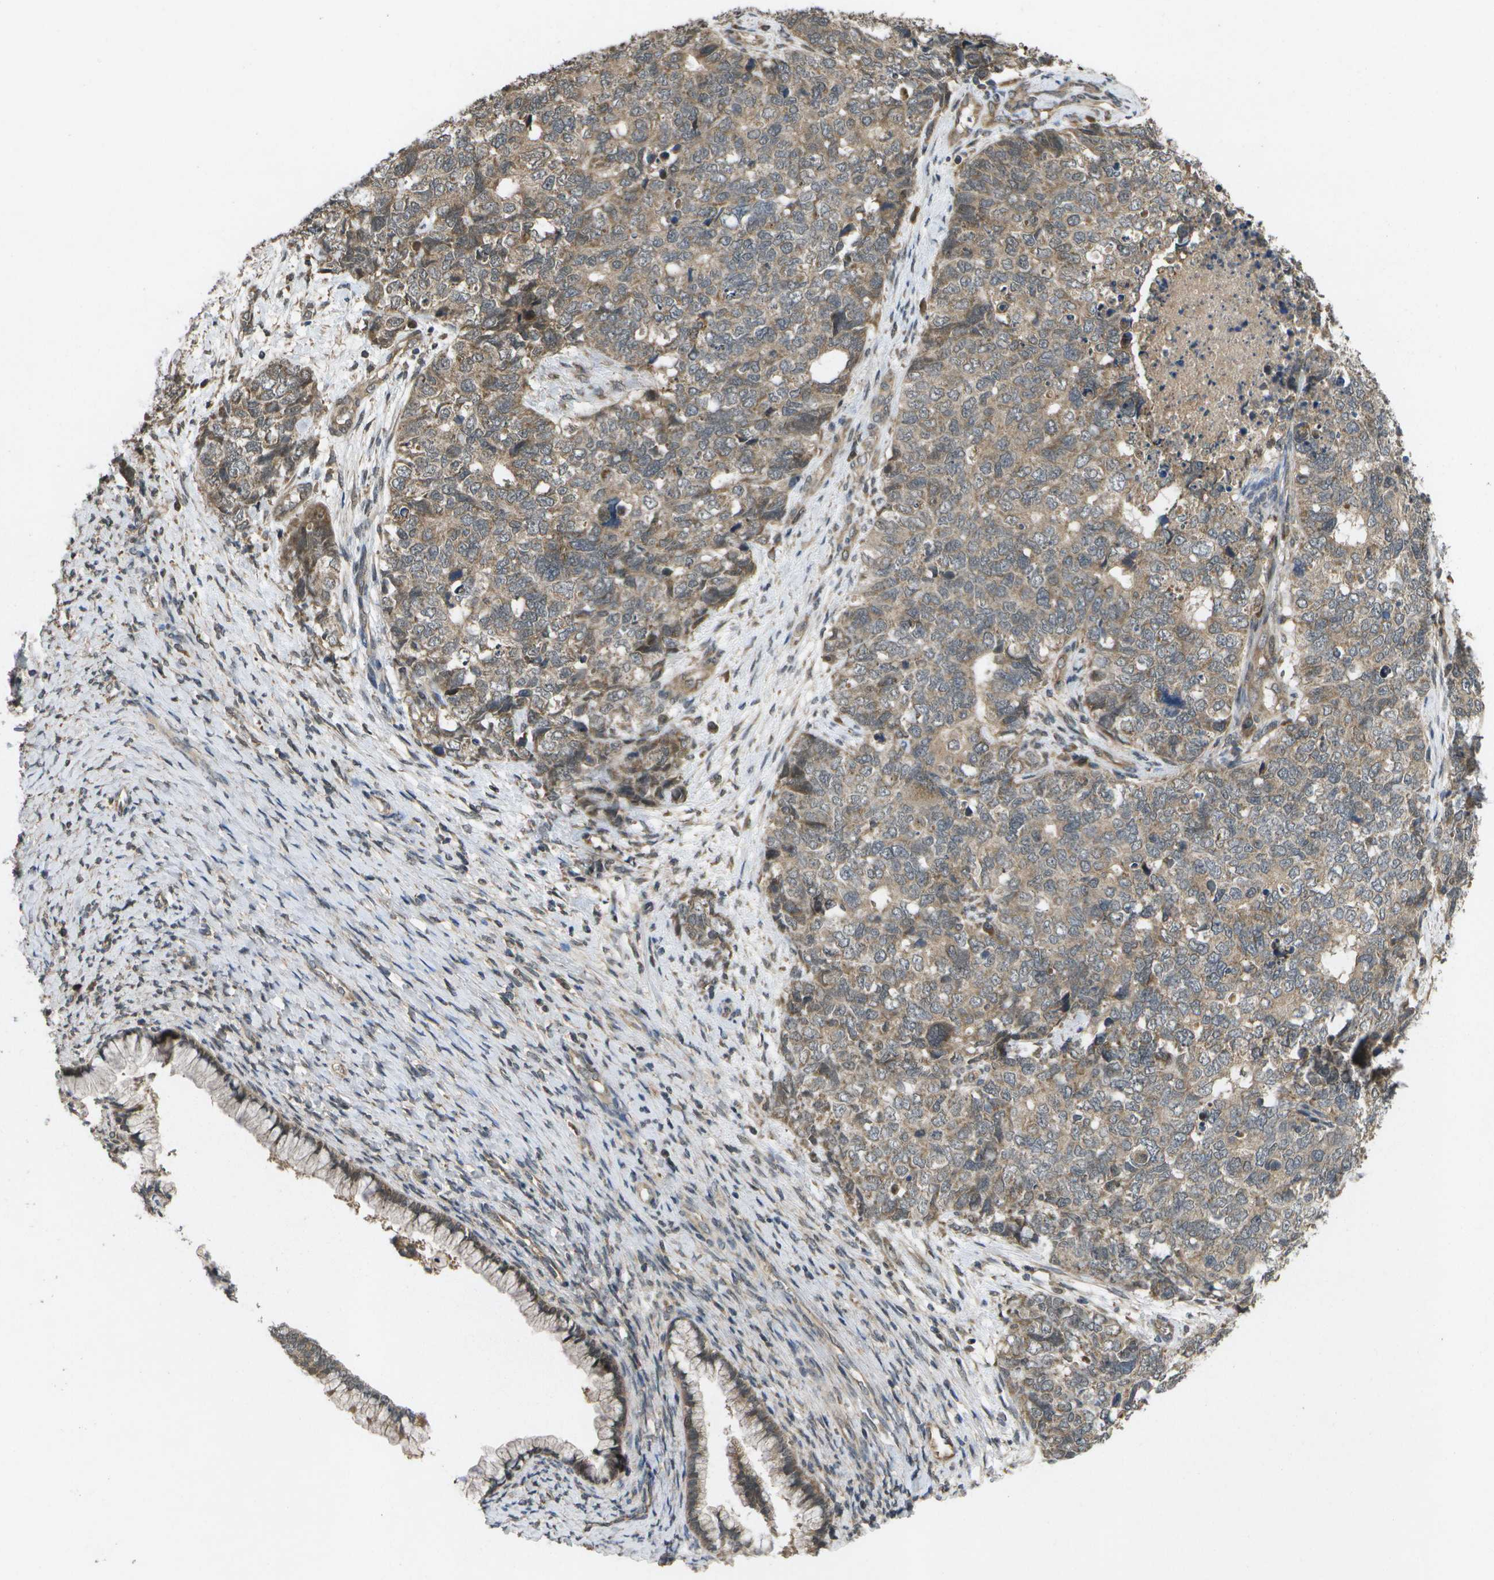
{"staining": {"intensity": "weak", "quantity": ">75%", "location": "cytoplasmic/membranous"}, "tissue": "cervical cancer", "cell_type": "Tumor cells", "image_type": "cancer", "snomed": [{"axis": "morphology", "description": "Squamous cell carcinoma, NOS"}, {"axis": "topography", "description": "Cervix"}], "caption": "Human squamous cell carcinoma (cervical) stained for a protein (brown) reveals weak cytoplasmic/membranous positive positivity in approximately >75% of tumor cells.", "gene": "ALAS1", "patient": {"sex": "female", "age": 63}}